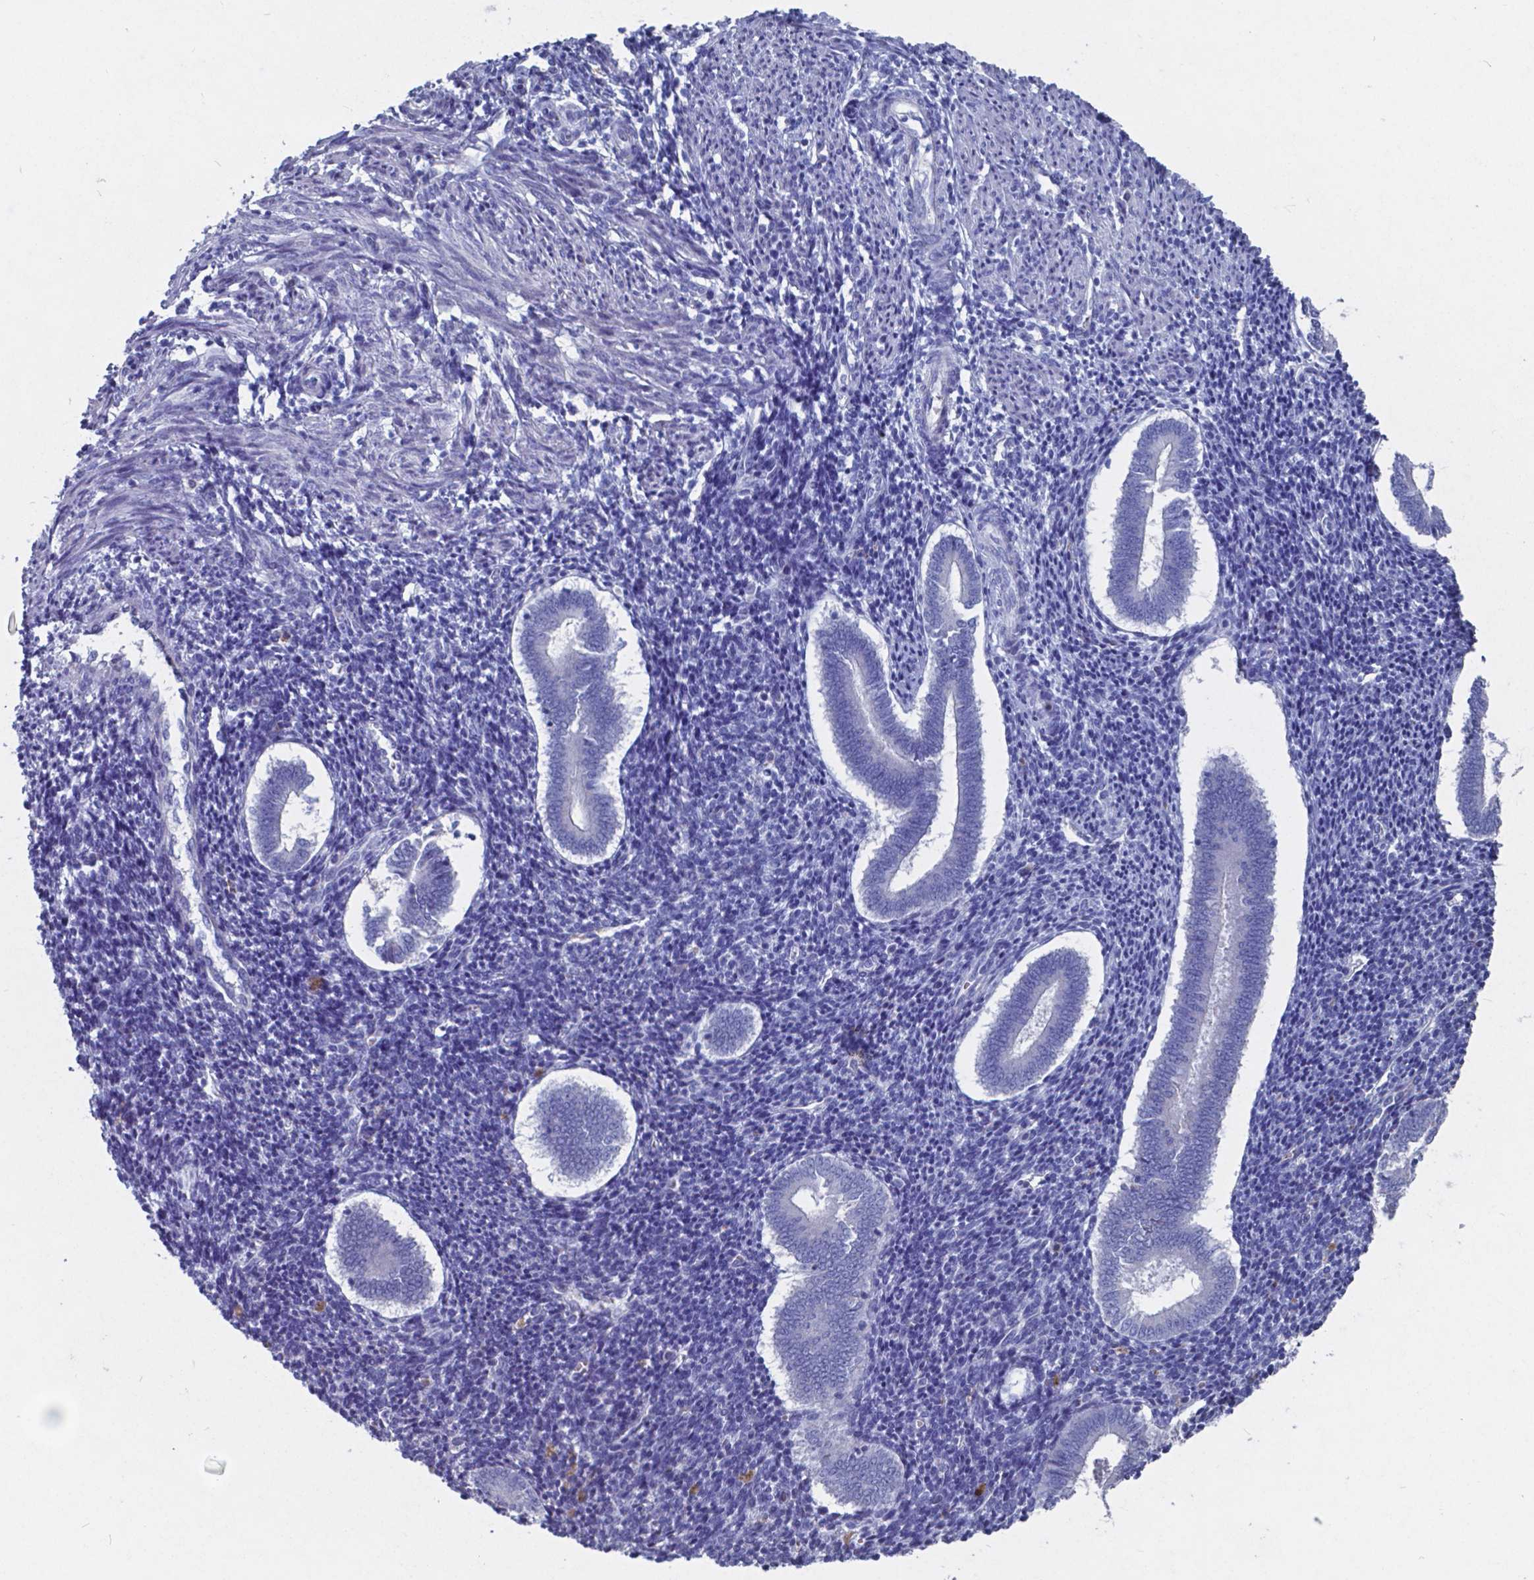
{"staining": {"intensity": "negative", "quantity": "none", "location": "none"}, "tissue": "endometrium", "cell_type": "Cells in endometrial stroma", "image_type": "normal", "snomed": [{"axis": "morphology", "description": "Normal tissue, NOS"}, {"axis": "topography", "description": "Endometrium"}], "caption": "This is an IHC histopathology image of benign human endometrium. There is no staining in cells in endometrial stroma.", "gene": "TTR", "patient": {"sex": "female", "age": 25}}